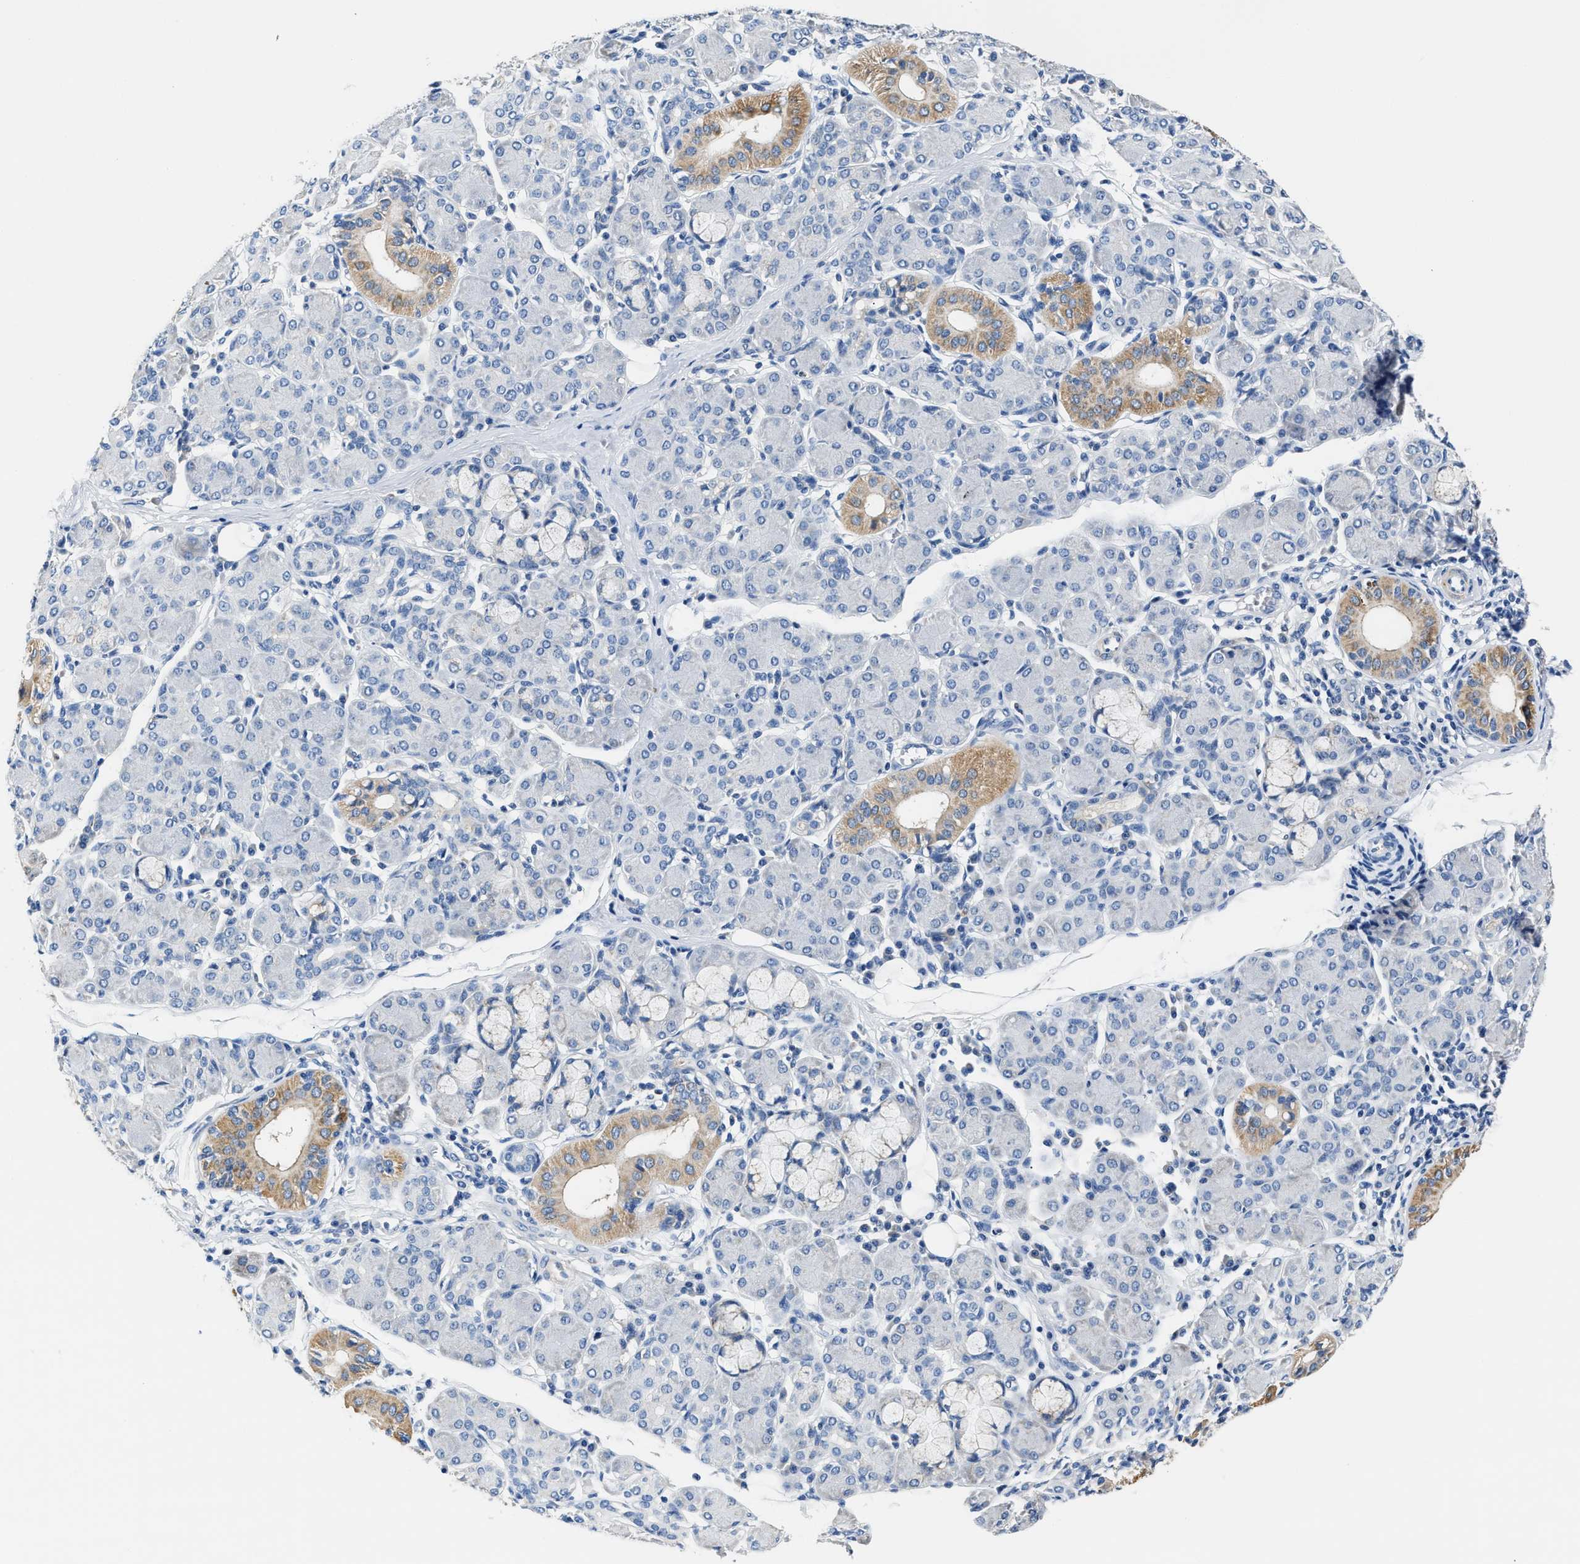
{"staining": {"intensity": "weak", "quantity": "<25%", "location": "cytoplasmic/membranous"}, "tissue": "salivary gland", "cell_type": "Glandular cells", "image_type": "normal", "snomed": [{"axis": "morphology", "description": "Normal tissue, NOS"}, {"axis": "morphology", "description": "Inflammation, NOS"}, {"axis": "topography", "description": "Lymph node"}, {"axis": "topography", "description": "Salivary gland"}], "caption": "An image of human salivary gland is negative for staining in glandular cells.", "gene": "TUT7", "patient": {"sex": "male", "age": 3}}